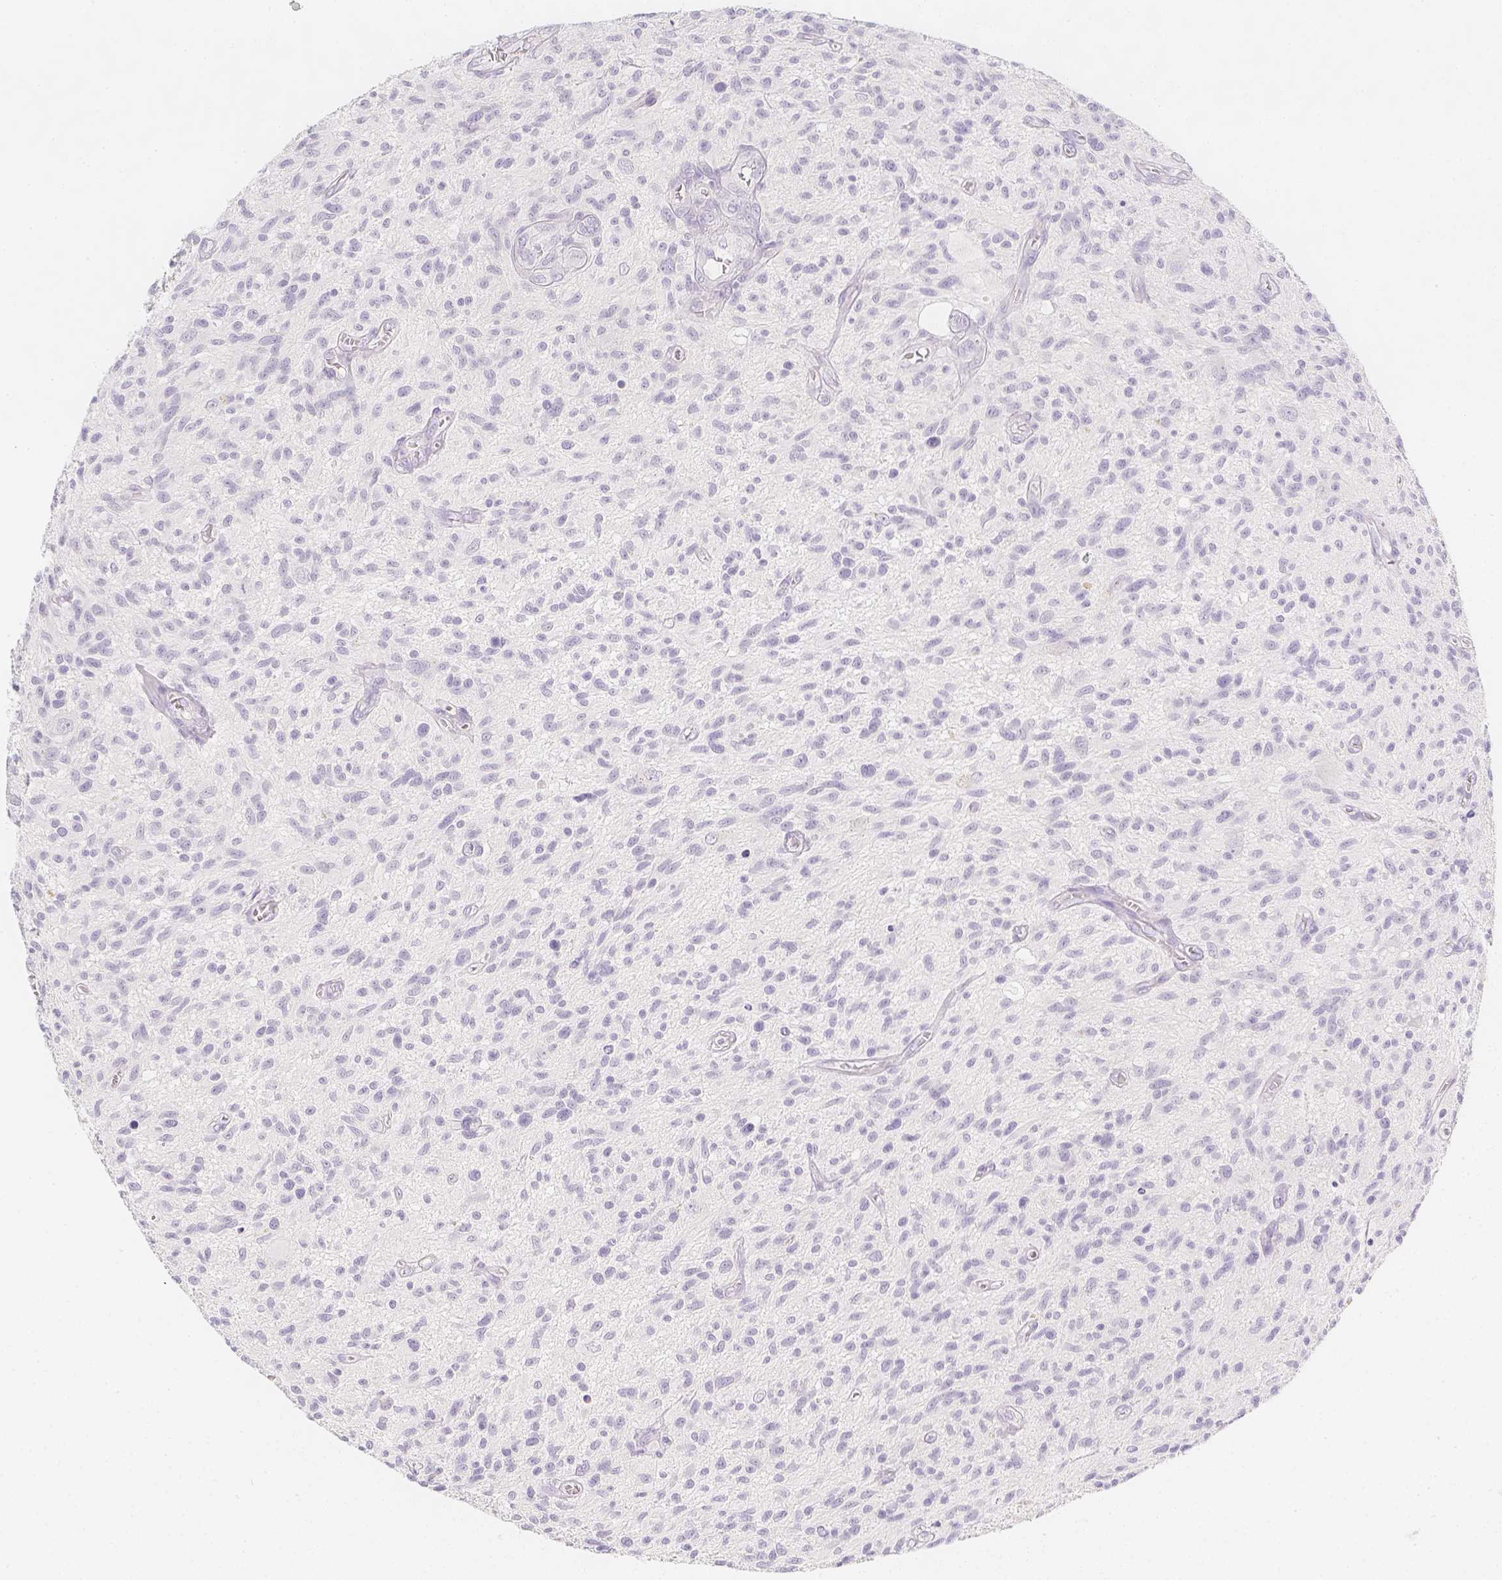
{"staining": {"intensity": "negative", "quantity": "none", "location": "none"}, "tissue": "glioma", "cell_type": "Tumor cells", "image_type": "cancer", "snomed": [{"axis": "morphology", "description": "Glioma, malignant, High grade"}, {"axis": "topography", "description": "Brain"}], "caption": "Immunohistochemical staining of malignant glioma (high-grade) displays no significant staining in tumor cells.", "gene": "SLC18A1", "patient": {"sex": "male", "age": 75}}